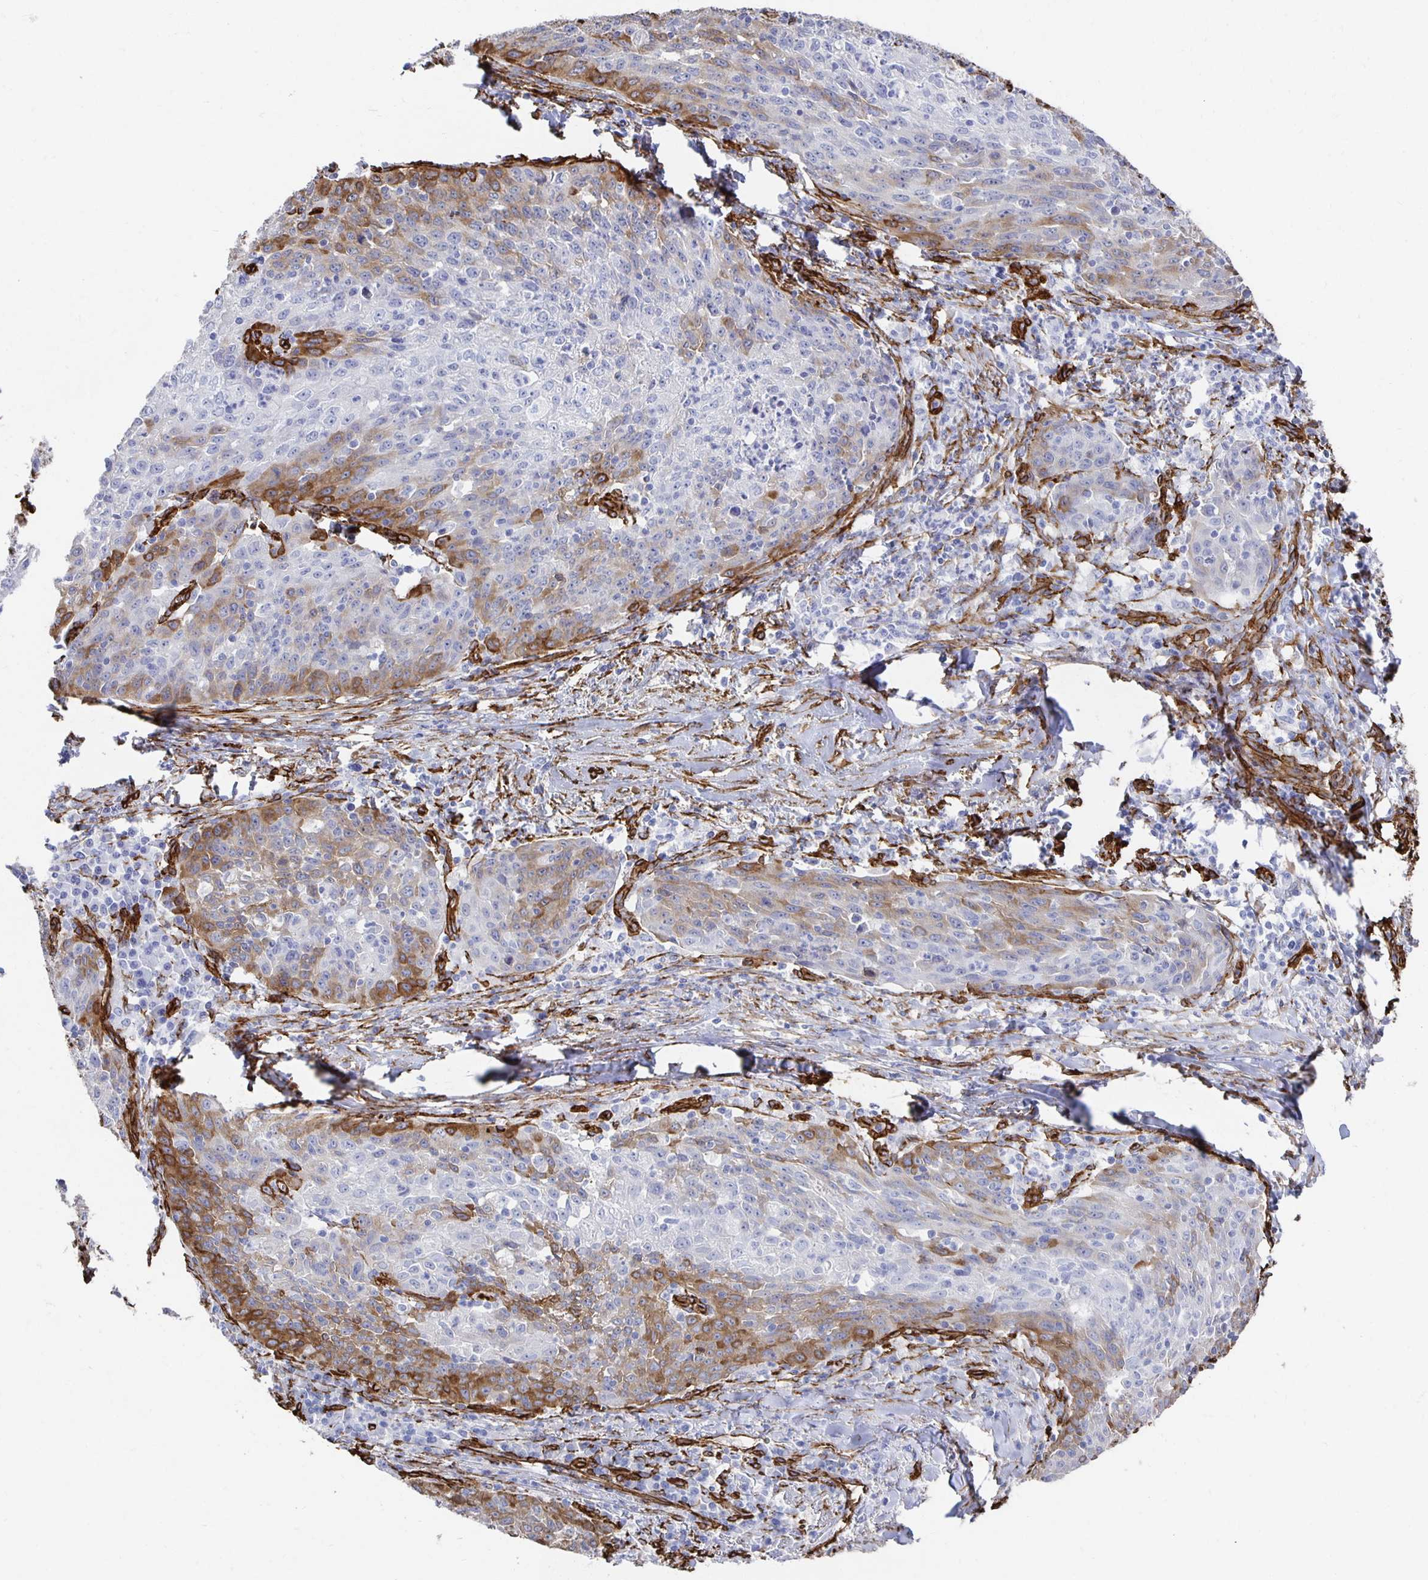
{"staining": {"intensity": "moderate", "quantity": "25%-75%", "location": "cytoplasmic/membranous"}, "tissue": "lung cancer", "cell_type": "Tumor cells", "image_type": "cancer", "snomed": [{"axis": "morphology", "description": "Squamous cell carcinoma, NOS"}, {"axis": "morphology", "description": "Squamous cell carcinoma, metastatic, NOS"}, {"axis": "topography", "description": "Bronchus"}, {"axis": "topography", "description": "Lung"}], "caption": "Moderate cytoplasmic/membranous expression is seen in about 25%-75% of tumor cells in lung metastatic squamous cell carcinoma.", "gene": "VIPR2", "patient": {"sex": "male", "age": 62}}